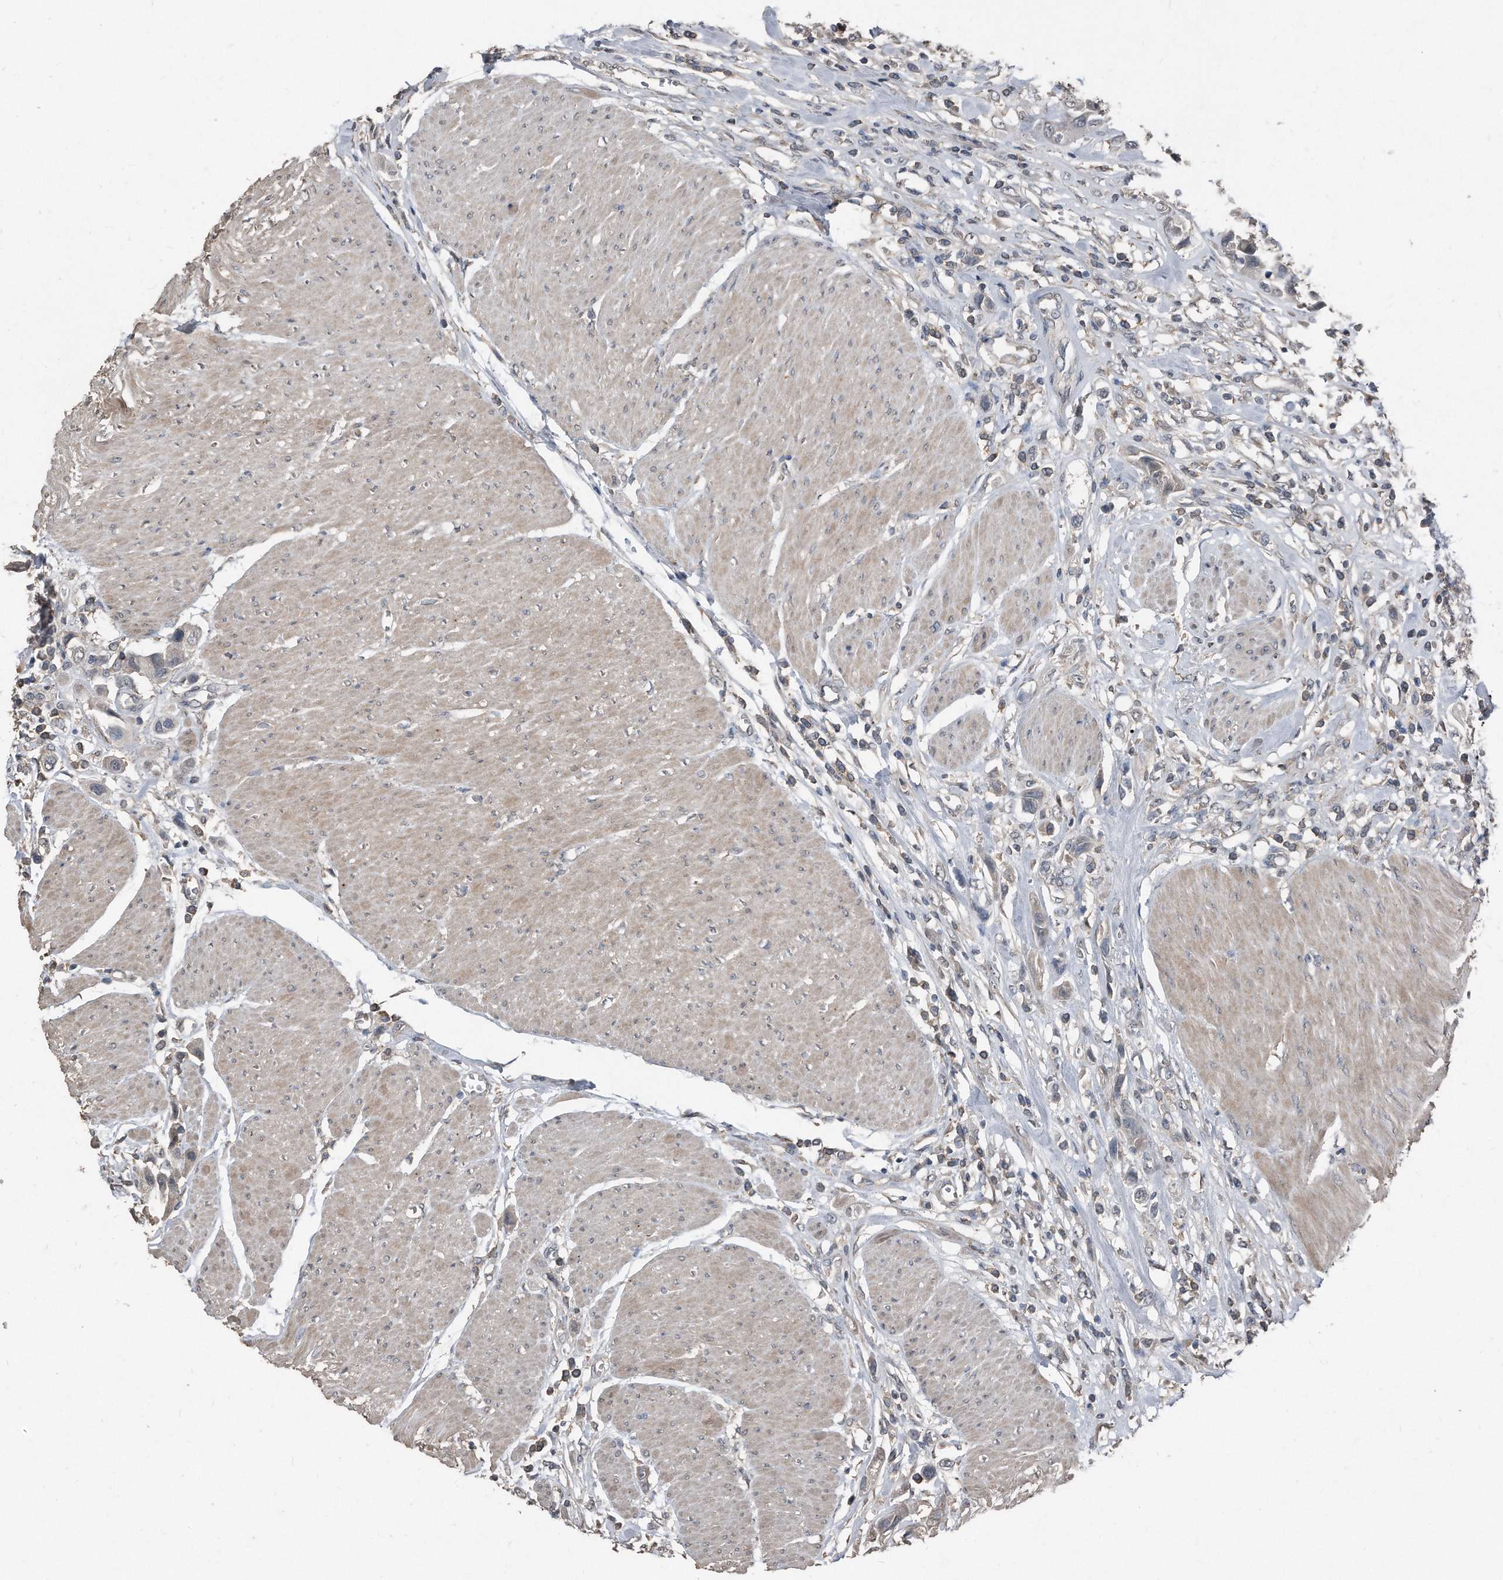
{"staining": {"intensity": "negative", "quantity": "none", "location": "none"}, "tissue": "urothelial cancer", "cell_type": "Tumor cells", "image_type": "cancer", "snomed": [{"axis": "morphology", "description": "Urothelial carcinoma, High grade"}, {"axis": "topography", "description": "Urinary bladder"}], "caption": "This is an IHC micrograph of urothelial cancer. There is no staining in tumor cells.", "gene": "ANKRD10", "patient": {"sex": "male", "age": 50}}